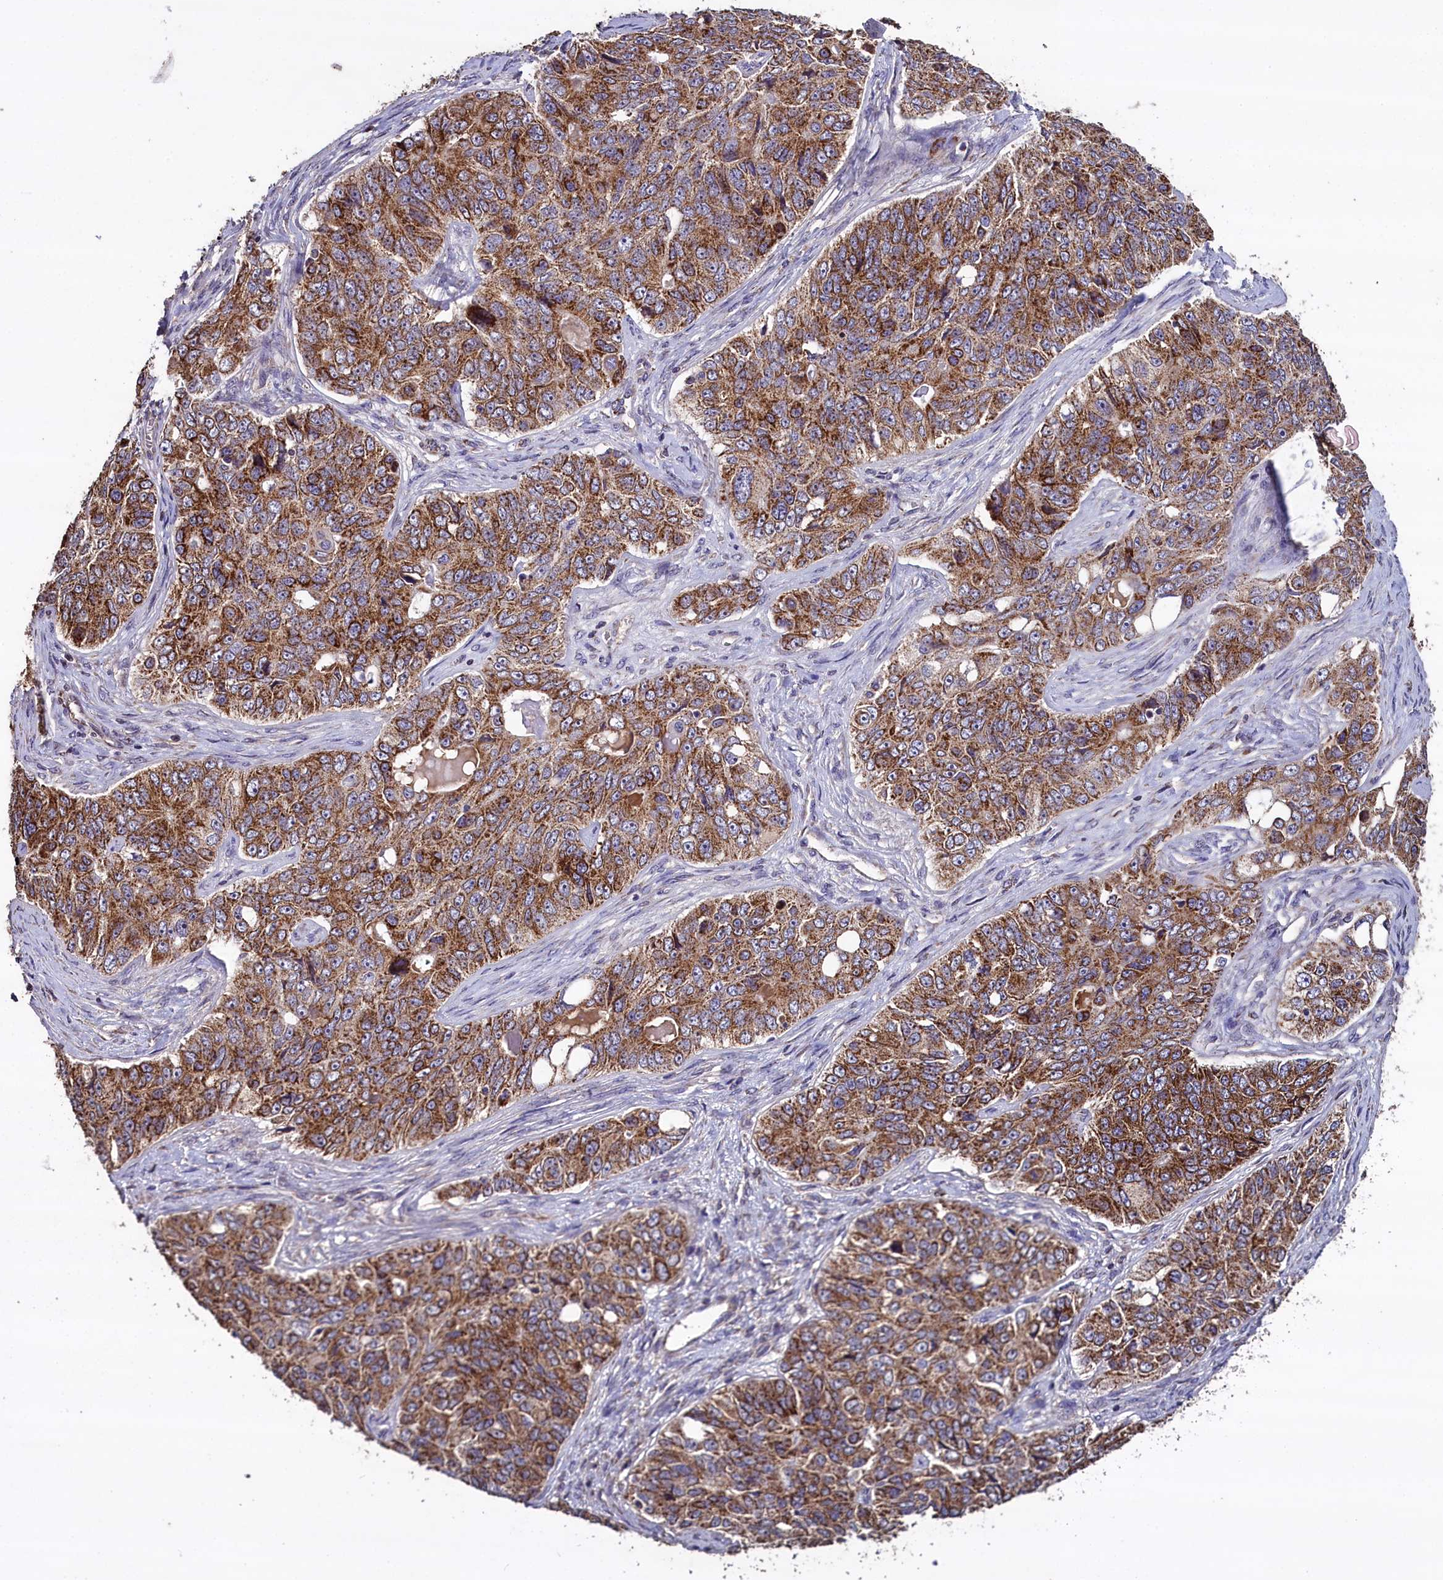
{"staining": {"intensity": "strong", "quantity": ">75%", "location": "cytoplasmic/membranous"}, "tissue": "ovarian cancer", "cell_type": "Tumor cells", "image_type": "cancer", "snomed": [{"axis": "morphology", "description": "Carcinoma, endometroid"}, {"axis": "topography", "description": "Ovary"}], "caption": "Protein expression analysis of ovarian cancer demonstrates strong cytoplasmic/membranous positivity in about >75% of tumor cells. The protein is shown in brown color, while the nuclei are stained blue.", "gene": "COQ9", "patient": {"sex": "female", "age": 51}}